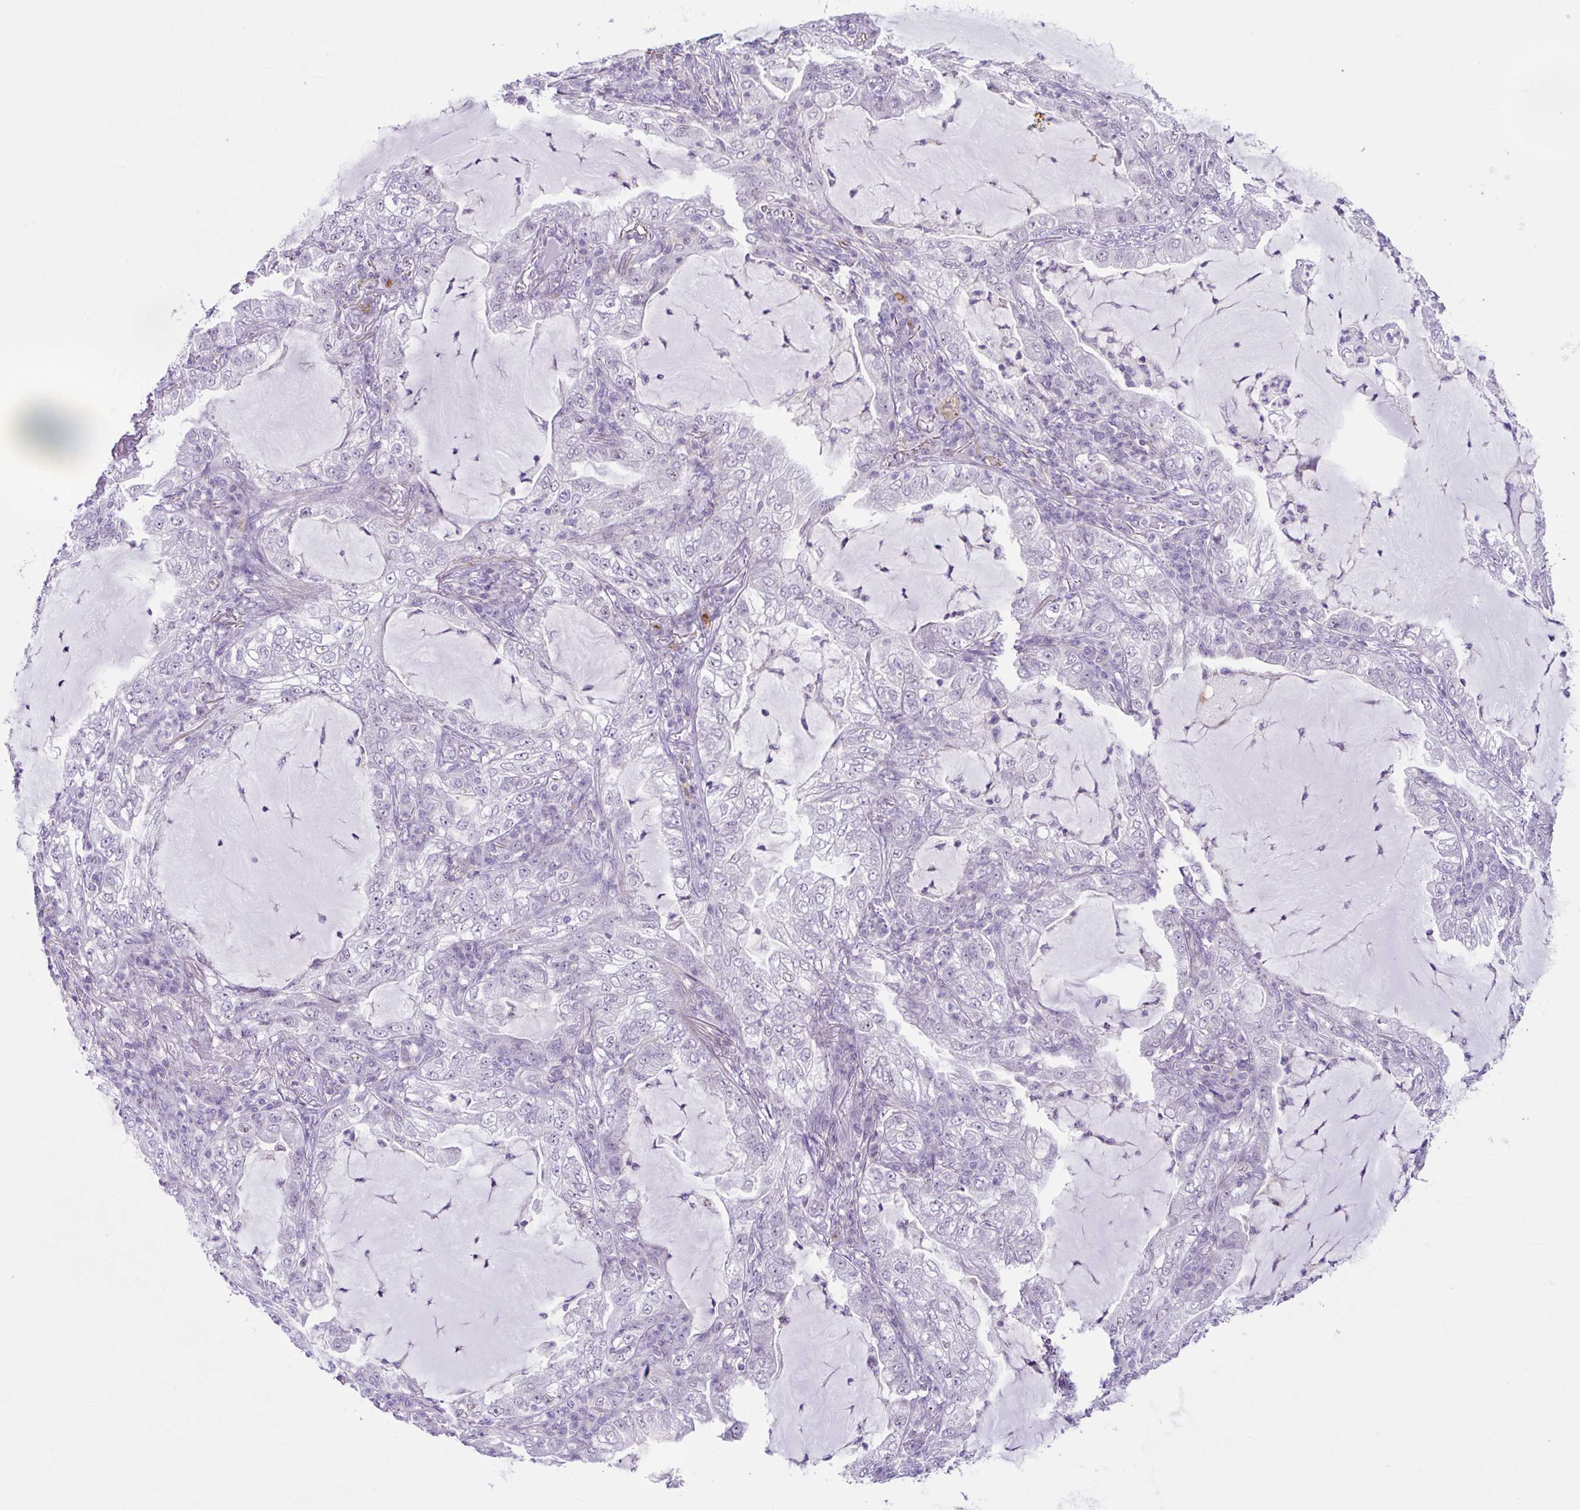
{"staining": {"intensity": "weak", "quantity": "25%-75%", "location": "nuclear"}, "tissue": "lung cancer", "cell_type": "Tumor cells", "image_type": "cancer", "snomed": [{"axis": "morphology", "description": "Adenocarcinoma, NOS"}, {"axis": "topography", "description": "Lung"}], "caption": "Weak nuclear positivity for a protein is identified in about 25%-75% of tumor cells of adenocarcinoma (lung) using immunohistochemistry.", "gene": "D2HGDH", "patient": {"sex": "female", "age": 73}}